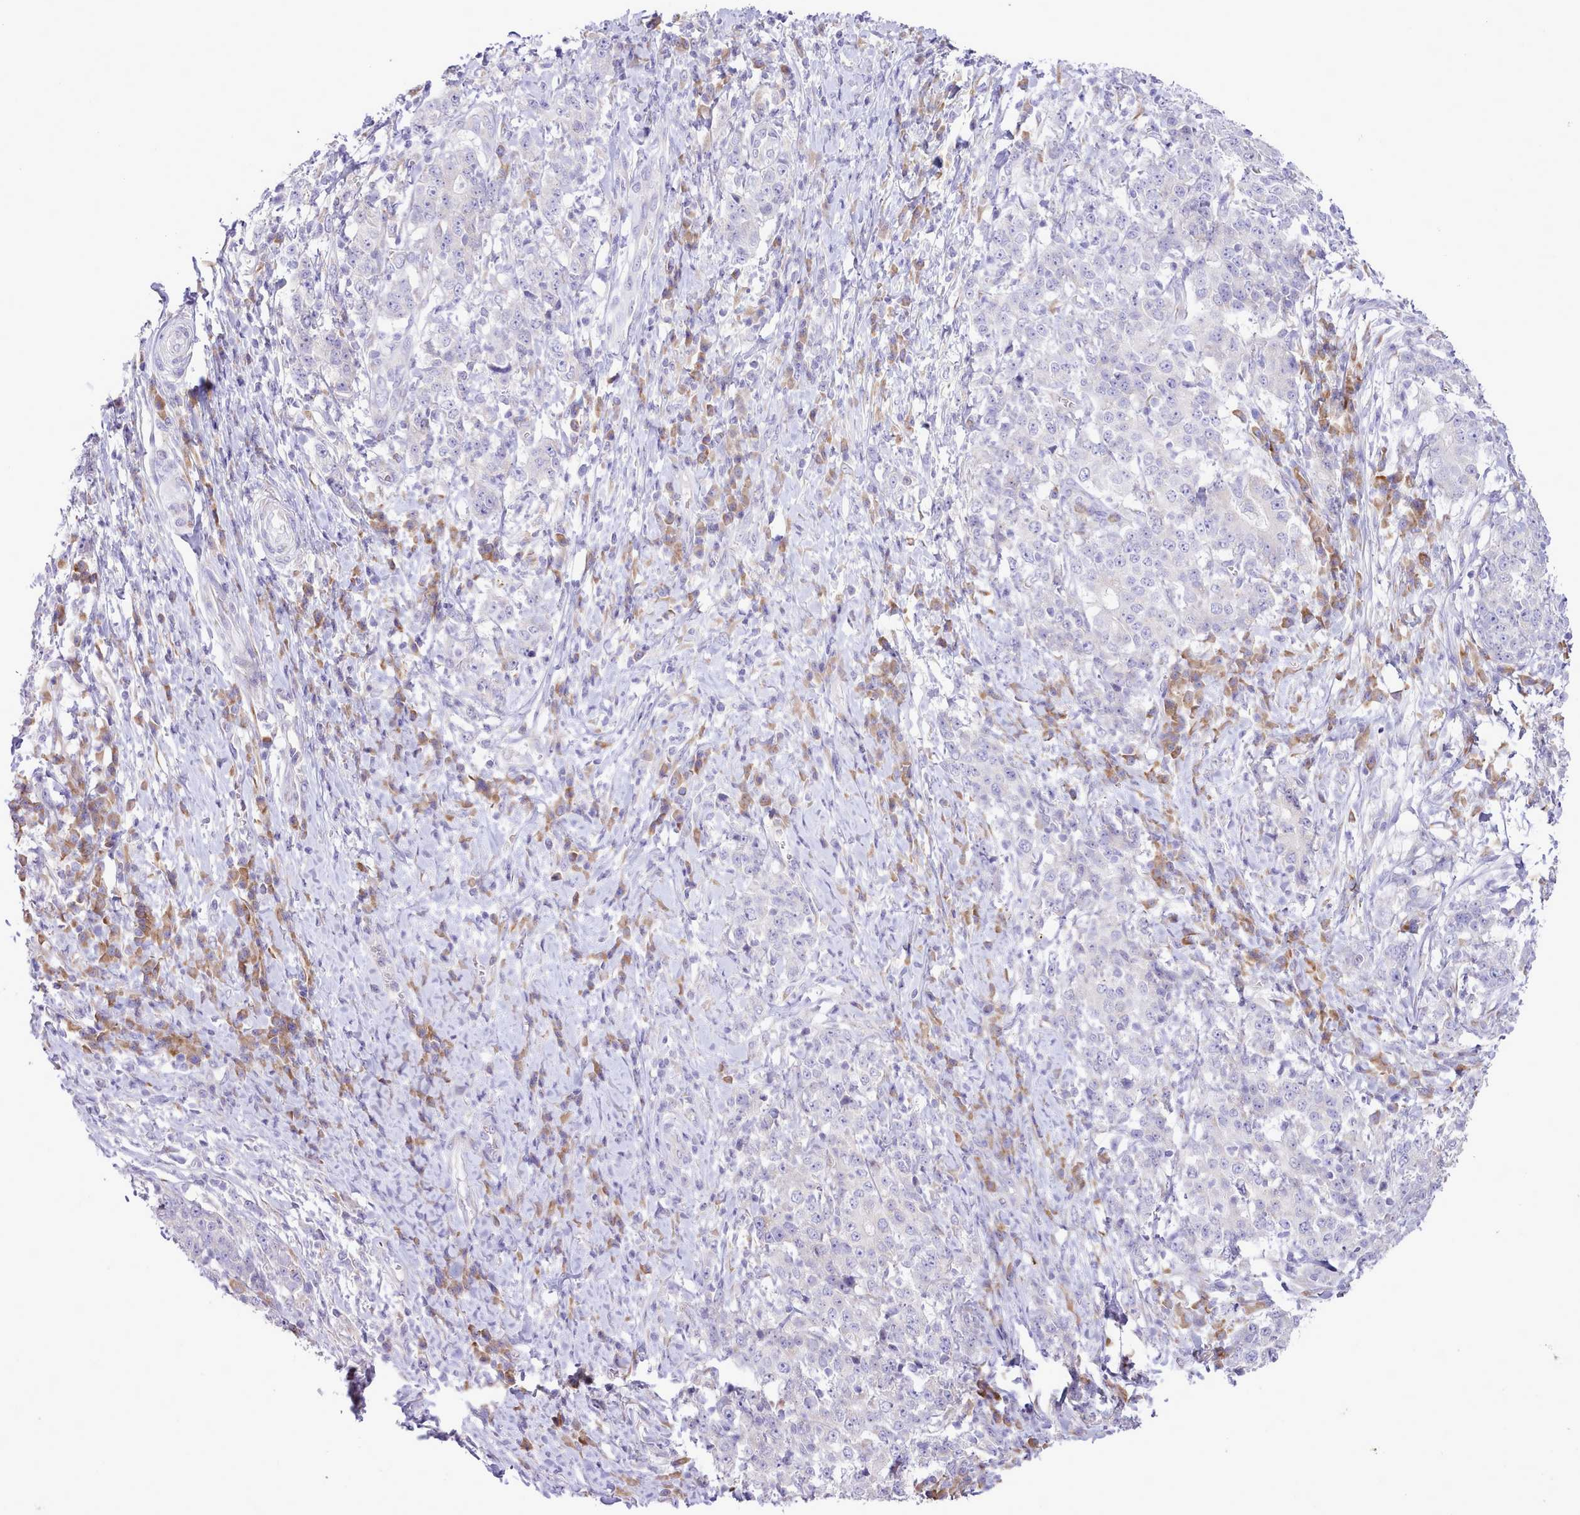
{"staining": {"intensity": "negative", "quantity": "none", "location": "none"}, "tissue": "stomach cancer", "cell_type": "Tumor cells", "image_type": "cancer", "snomed": [{"axis": "morphology", "description": "Normal tissue, NOS"}, {"axis": "morphology", "description": "Adenocarcinoma, NOS"}, {"axis": "topography", "description": "Stomach, upper"}, {"axis": "topography", "description": "Stomach"}], "caption": "A micrograph of human adenocarcinoma (stomach) is negative for staining in tumor cells.", "gene": "CCL1", "patient": {"sex": "male", "age": 59}}